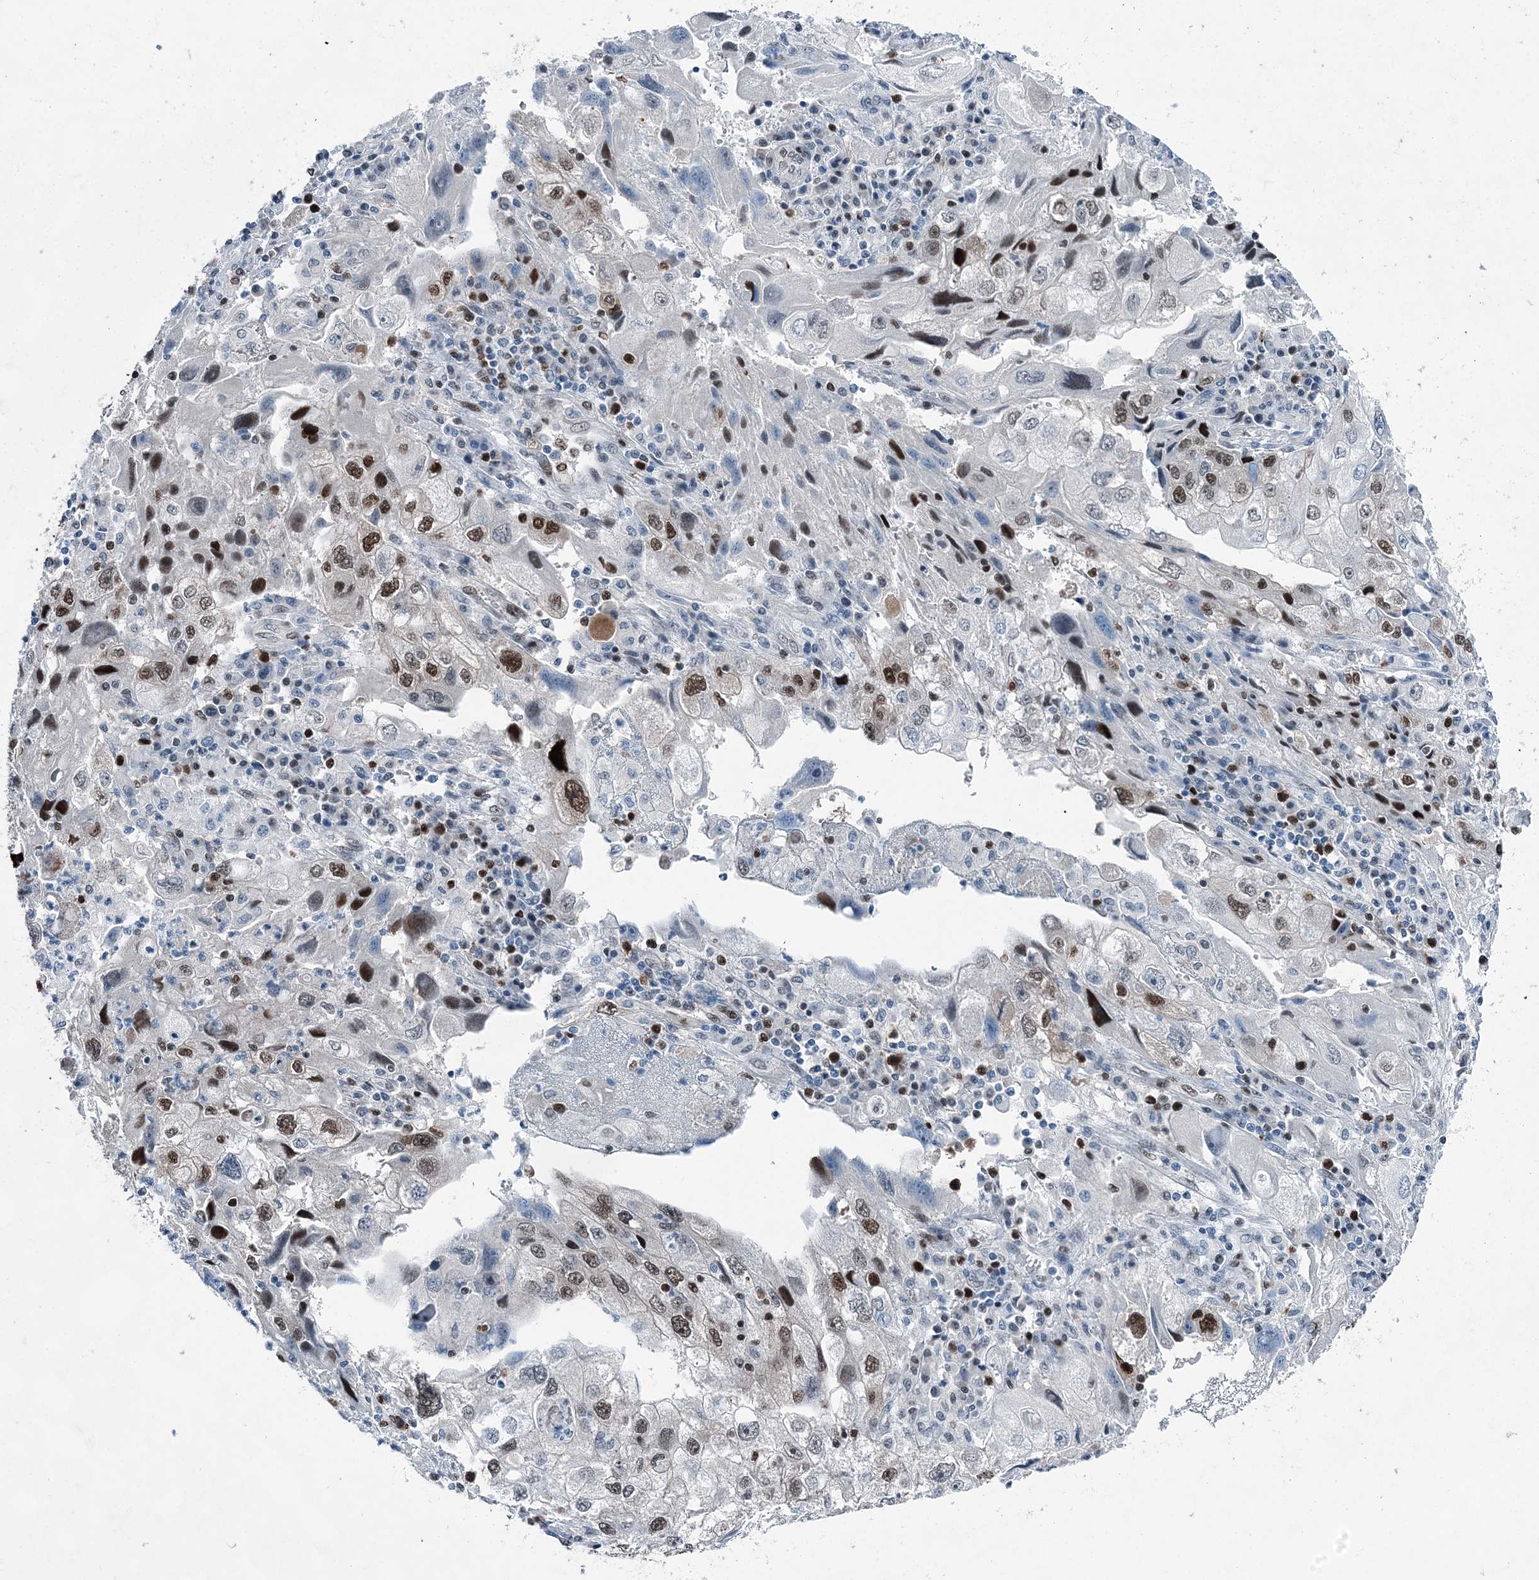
{"staining": {"intensity": "strong", "quantity": "25%-75%", "location": "nuclear"}, "tissue": "endometrial cancer", "cell_type": "Tumor cells", "image_type": "cancer", "snomed": [{"axis": "morphology", "description": "Adenocarcinoma, NOS"}, {"axis": "topography", "description": "Endometrium"}], "caption": "DAB immunohistochemical staining of endometrial cancer (adenocarcinoma) demonstrates strong nuclear protein positivity in approximately 25%-75% of tumor cells. (DAB IHC with brightfield microscopy, high magnification).", "gene": "HAT1", "patient": {"sex": "female", "age": 49}}